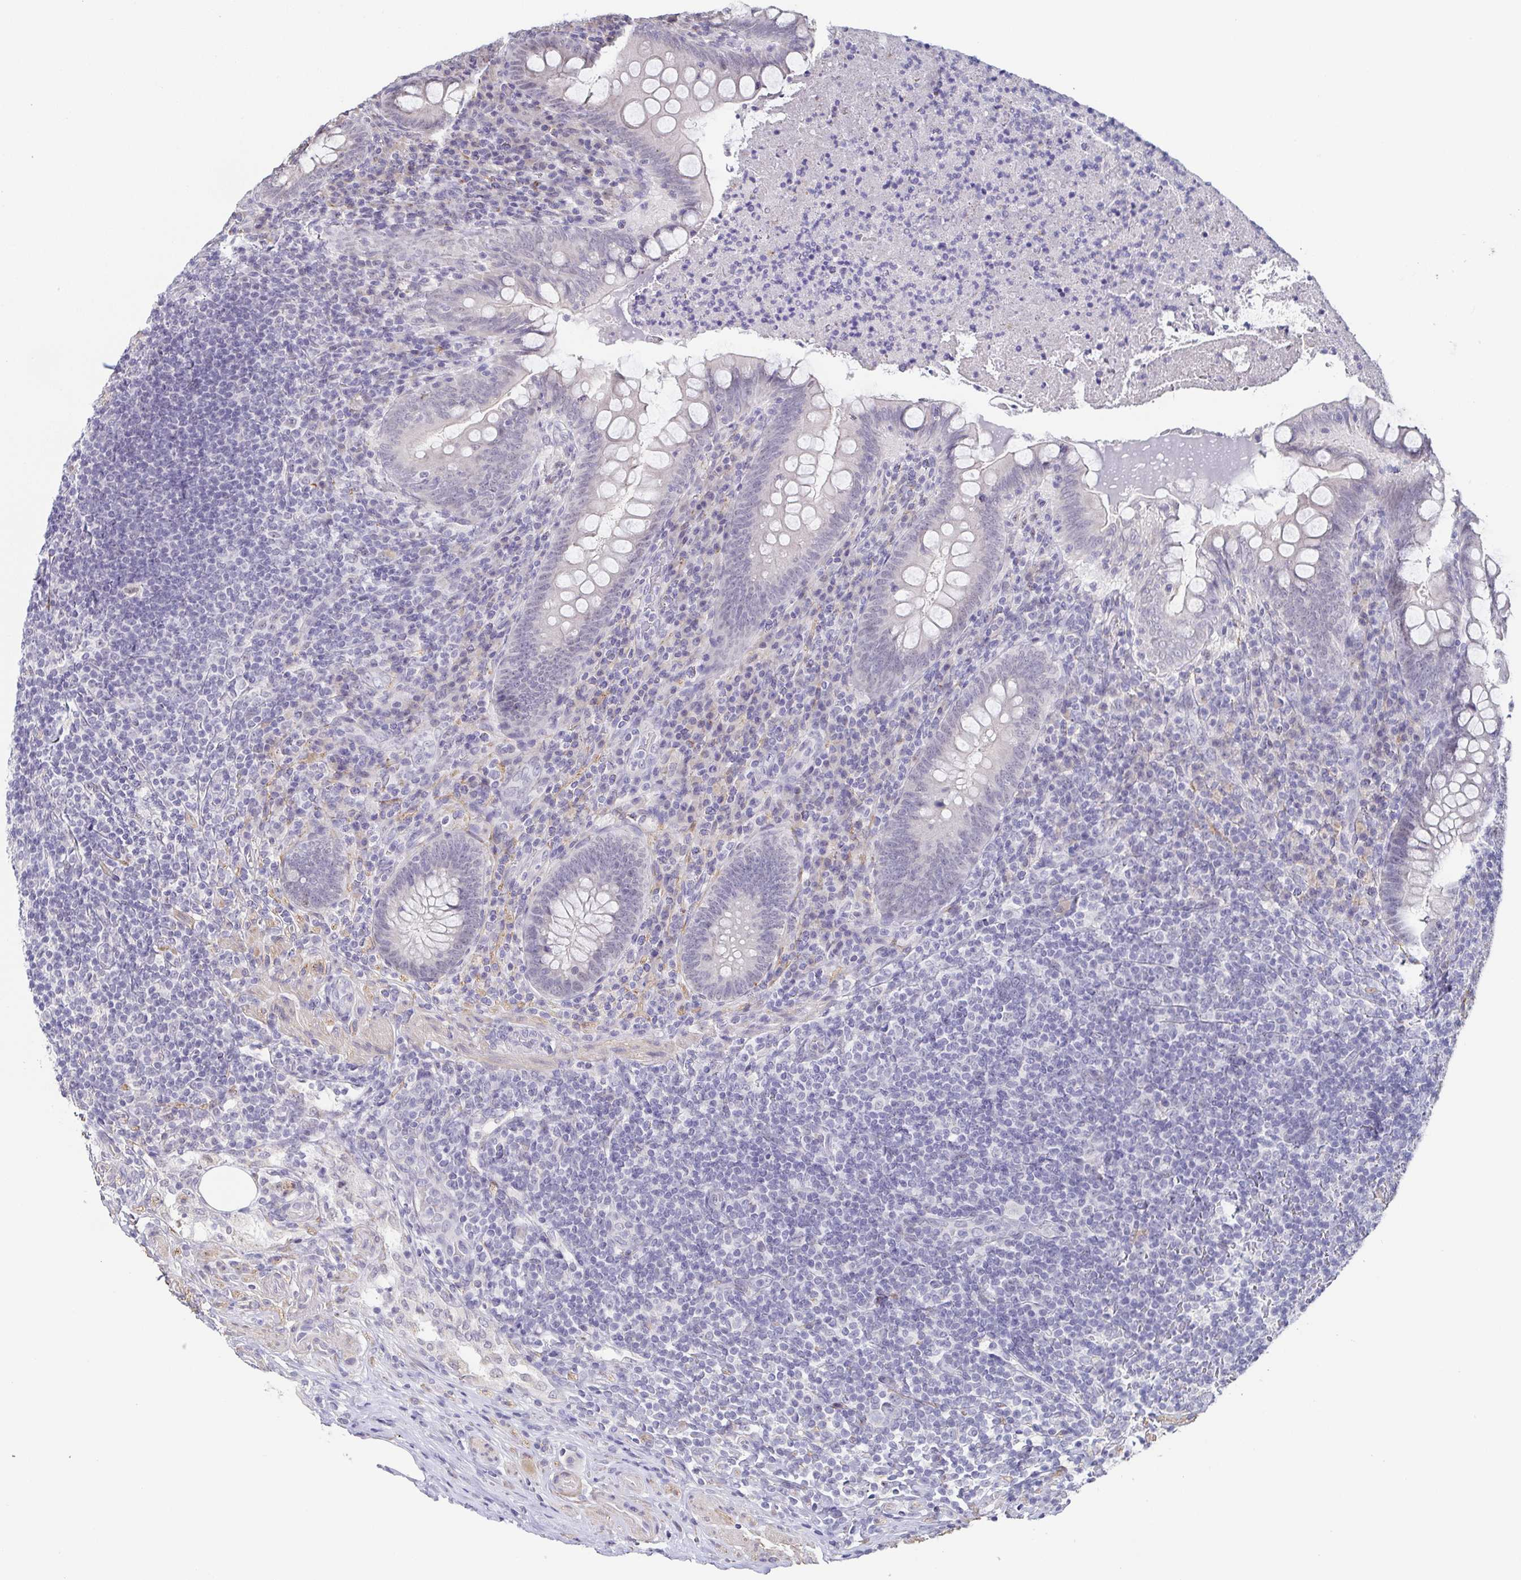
{"staining": {"intensity": "negative", "quantity": "none", "location": "none"}, "tissue": "appendix", "cell_type": "Glandular cells", "image_type": "normal", "snomed": [{"axis": "morphology", "description": "Normal tissue, NOS"}, {"axis": "topography", "description": "Appendix"}], "caption": "Human appendix stained for a protein using IHC displays no expression in glandular cells.", "gene": "NEFH", "patient": {"sex": "male", "age": 47}}